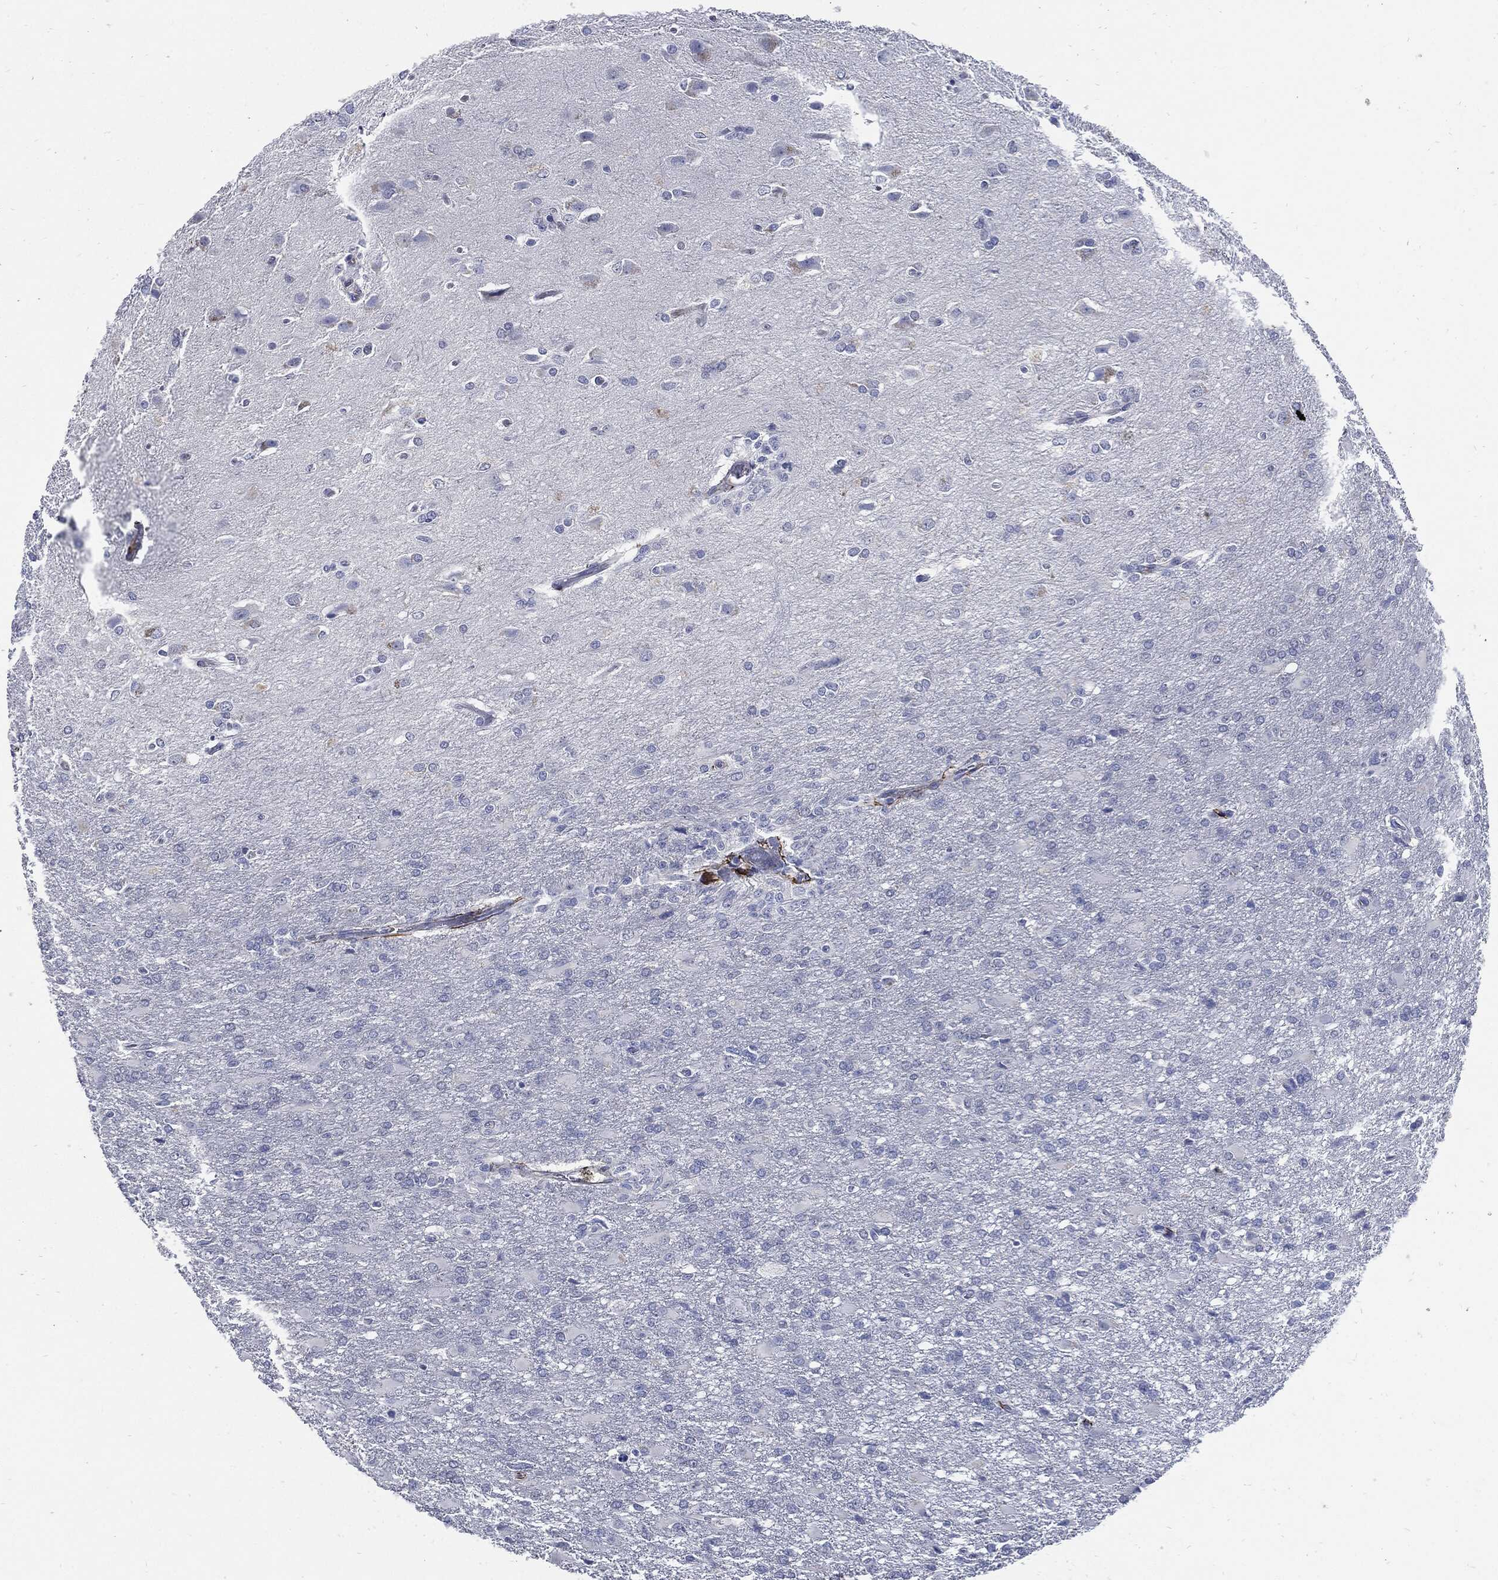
{"staining": {"intensity": "negative", "quantity": "none", "location": "none"}, "tissue": "glioma", "cell_type": "Tumor cells", "image_type": "cancer", "snomed": [{"axis": "morphology", "description": "Glioma, malignant, High grade"}, {"axis": "topography", "description": "Brain"}], "caption": "Immunohistochemical staining of high-grade glioma (malignant) displays no significant expression in tumor cells.", "gene": "FBN1", "patient": {"sex": "male", "age": 68}}